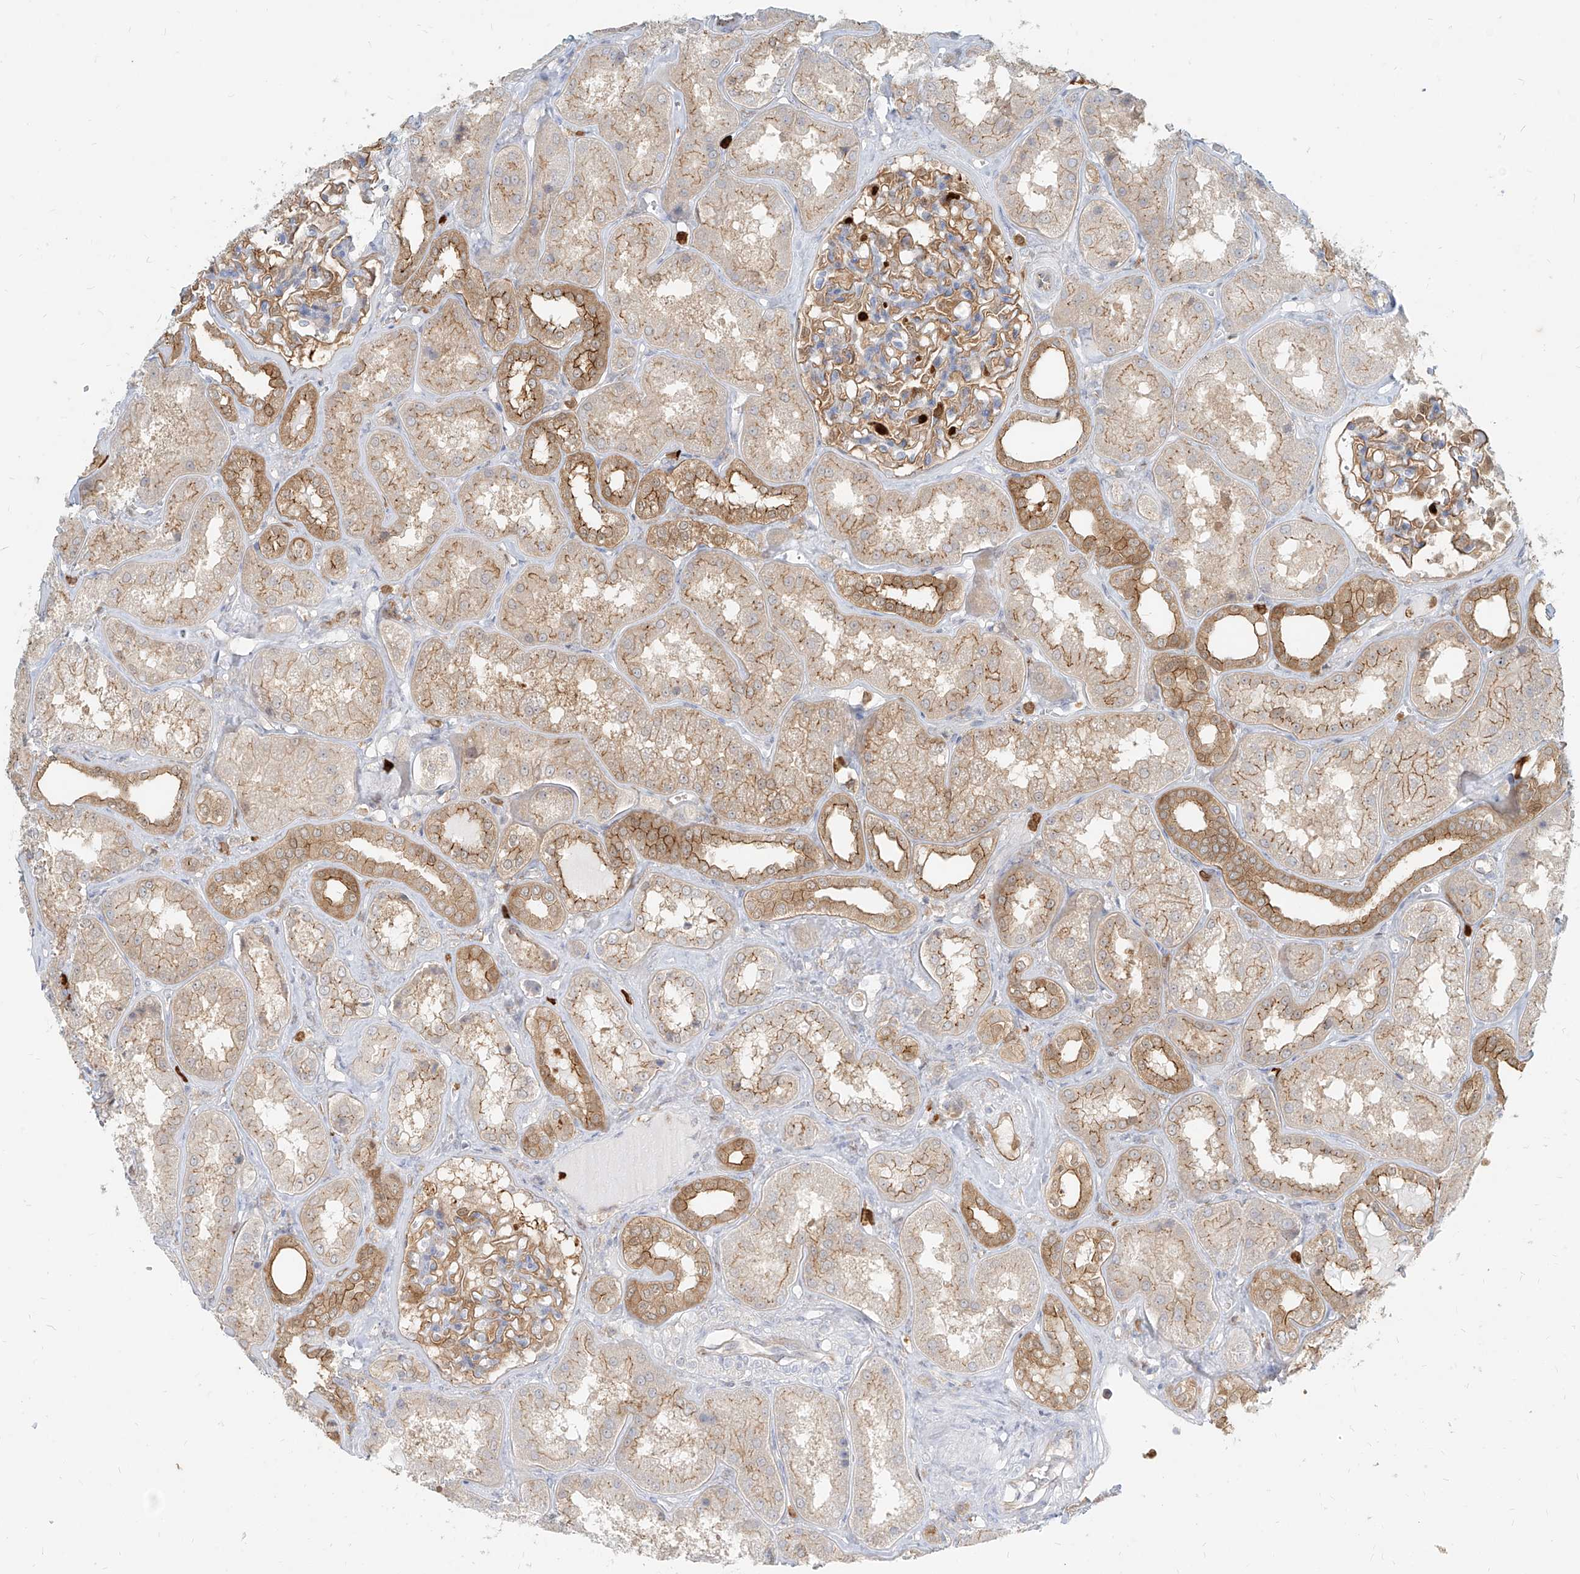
{"staining": {"intensity": "moderate", "quantity": ">75%", "location": "cytoplasmic/membranous"}, "tissue": "kidney", "cell_type": "Cells in glomeruli", "image_type": "normal", "snomed": [{"axis": "morphology", "description": "Normal tissue, NOS"}, {"axis": "topography", "description": "Kidney"}], "caption": "Immunohistochemical staining of normal kidney reveals >75% levels of moderate cytoplasmic/membranous protein staining in about >75% of cells in glomeruli.", "gene": "PGD", "patient": {"sex": "female", "age": 56}}